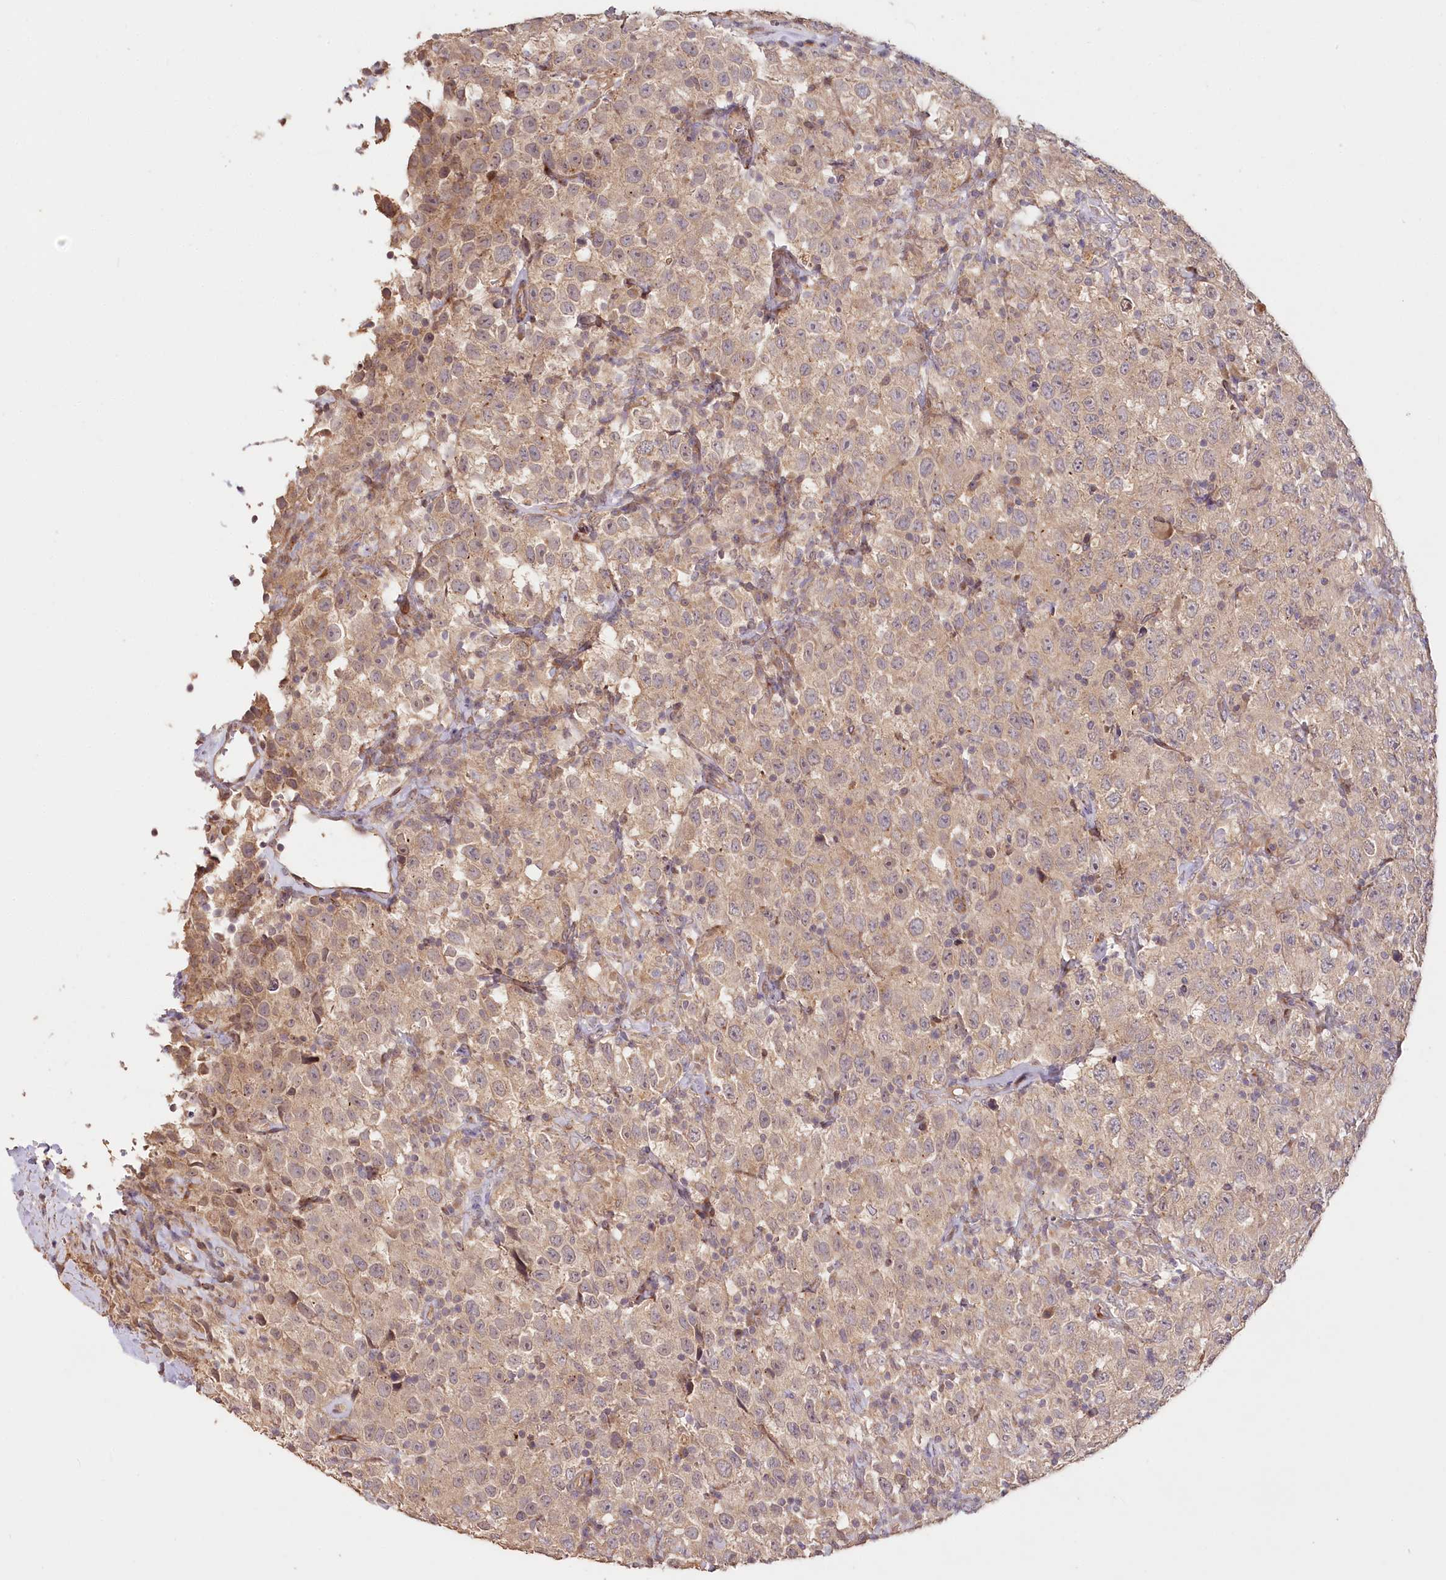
{"staining": {"intensity": "moderate", "quantity": ">75%", "location": "cytoplasmic/membranous"}, "tissue": "testis cancer", "cell_type": "Tumor cells", "image_type": "cancer", "snomed": [{"axis": "morphology", "description": "Seminoma, NOS"}, {"axis": "topography", "description": "Testis"}], "caption": "Immunohistochemistry (IHC) micrograph of neoplastic tissue: human testis cancer stained using immunohistochemistry reveals medium levels of moderate protein expression localized specifically in the cytoplasmic/membranous of tumor cells, appearing as a cytoplasmic/membranous brown color.", "gene": "IRAK1BP1", "patient": {"sex": "male", "age": 41}}